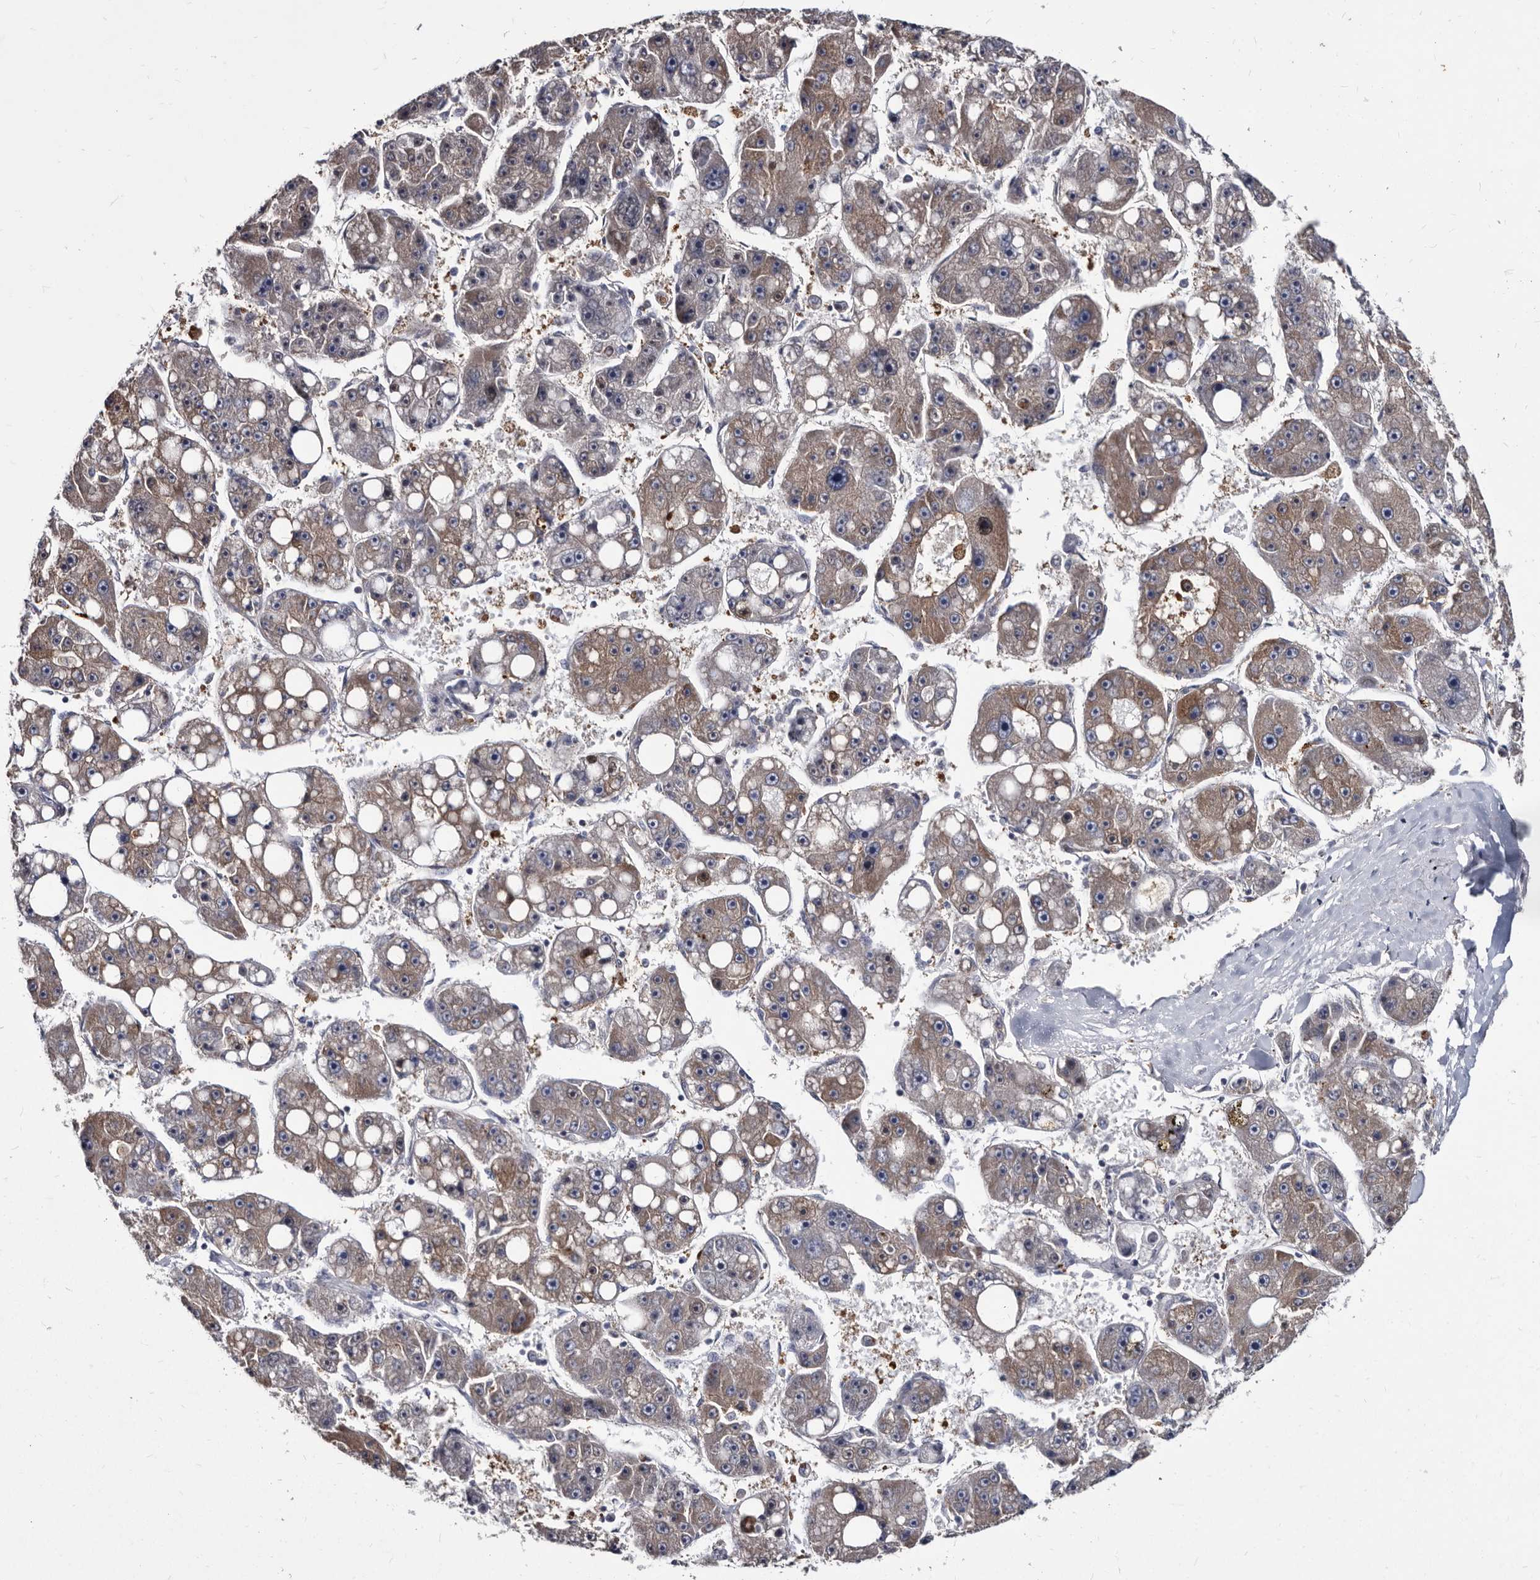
{"staining": {"intensity": "moderate", "quantity": "25%-75%", "location": "cytoplasmic/membranous"}, "tissue": "liver cancer", "cell_type": "Tumor cells", "image_type": "cancer", "snomed": [{"axis": "morphology", "description": "Carcinoma, Hepatocellular, NOS"}, {"axis": "topography", "description": "Liver"}], "caption": "This is a photomicrograph of IHC staining of liver hepatocellular carcinoma, which shows moderate staining in the cytoplasmic/membranous of tumor cells.", "gene": "ABCF2", "patient": {"sex": "female", "age": 61}}